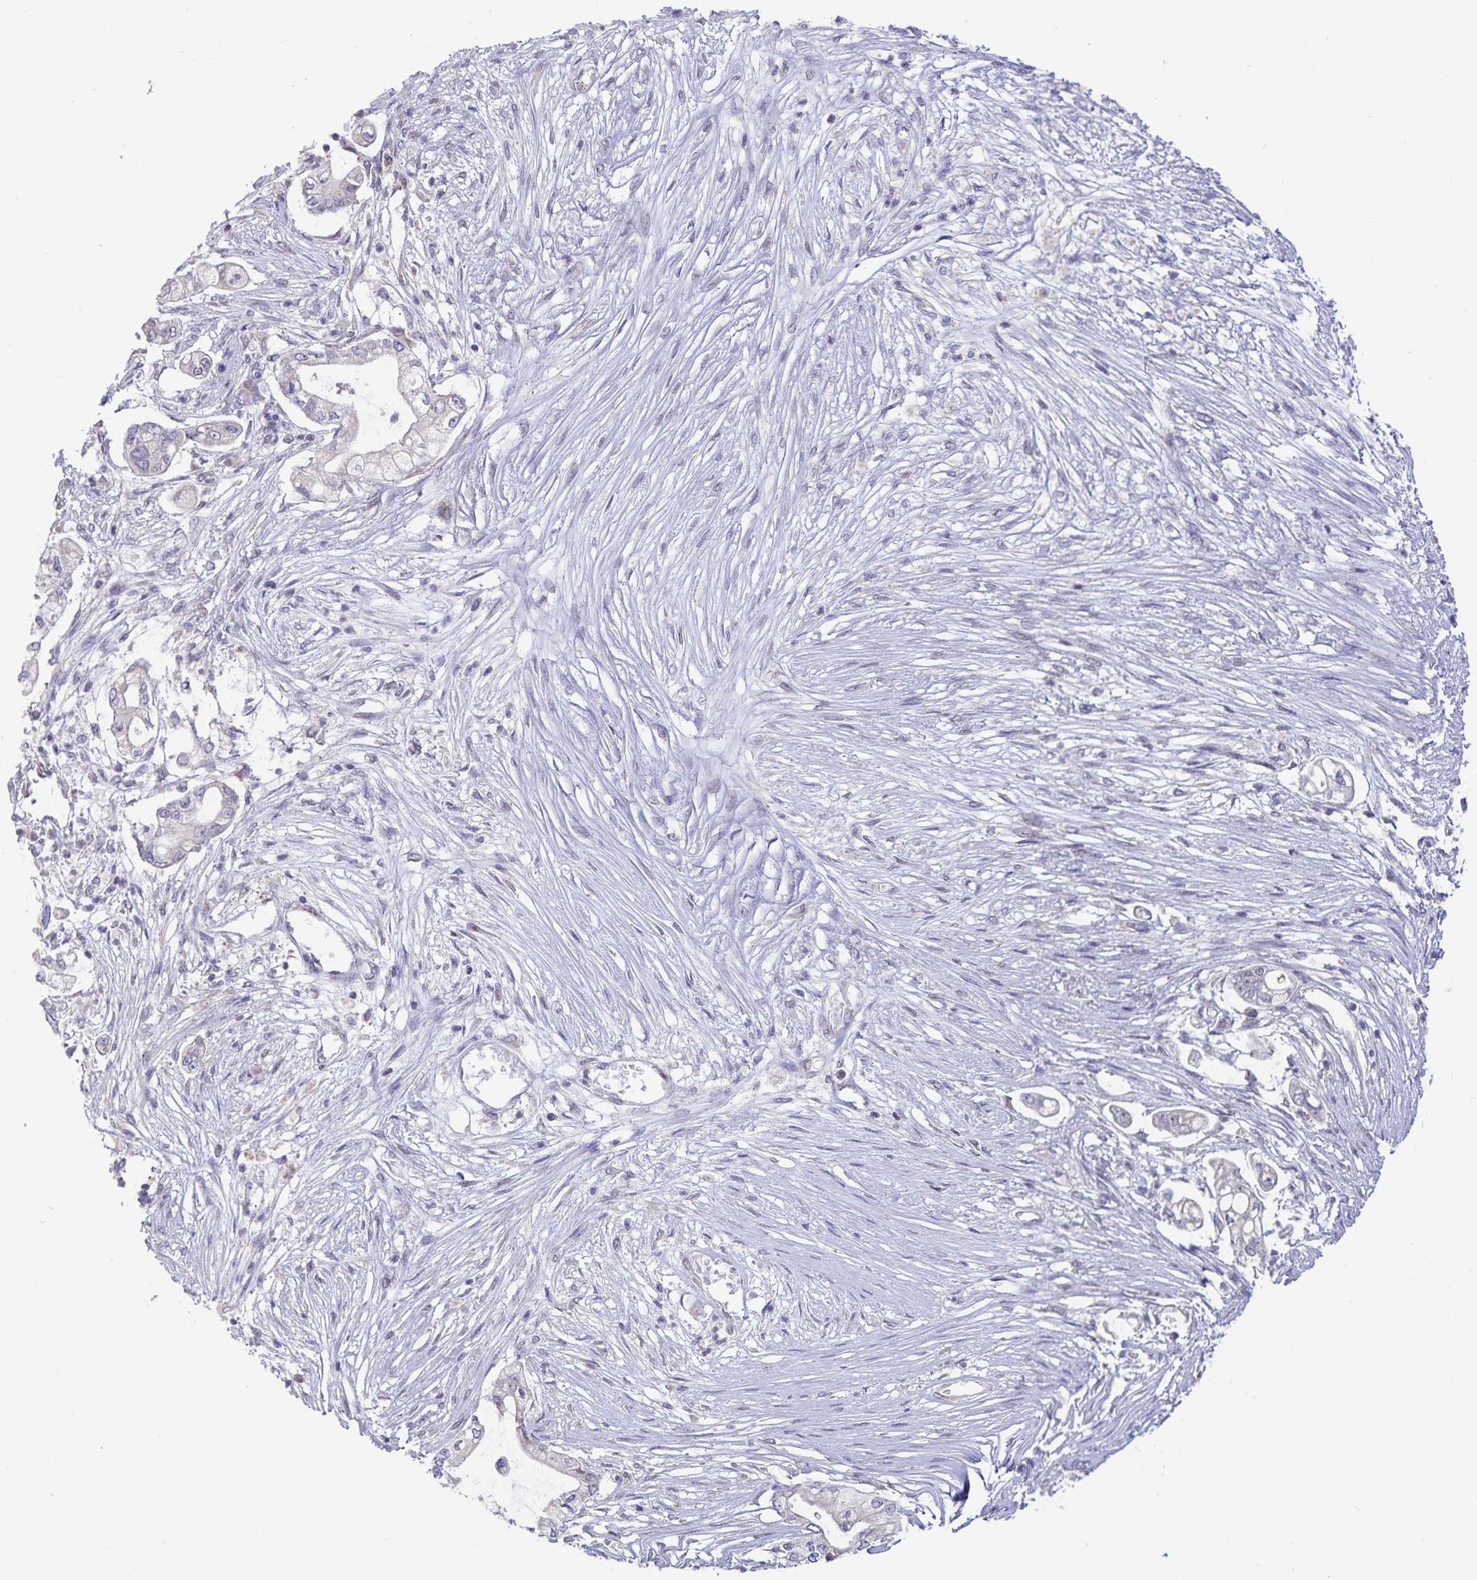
{"staining": {"intensity": "negative", "quantity": "none", "location": "none"}, "tissue": "pancreatic cancer", "cell_type": "Tumor cells", "image_type": "cancer", "snomed": [{"axis": "morphology", "description": "Adenocarcinoma, NOS"}, {"axis": "topography", "description": "Pancreas"}], "caption": "Tumor cells are negative for protein expression in human pancreatic cancer (adenocarcinoma).", "gene": "ATP2A2", "patient": {"sex": "female", "age": 69}}